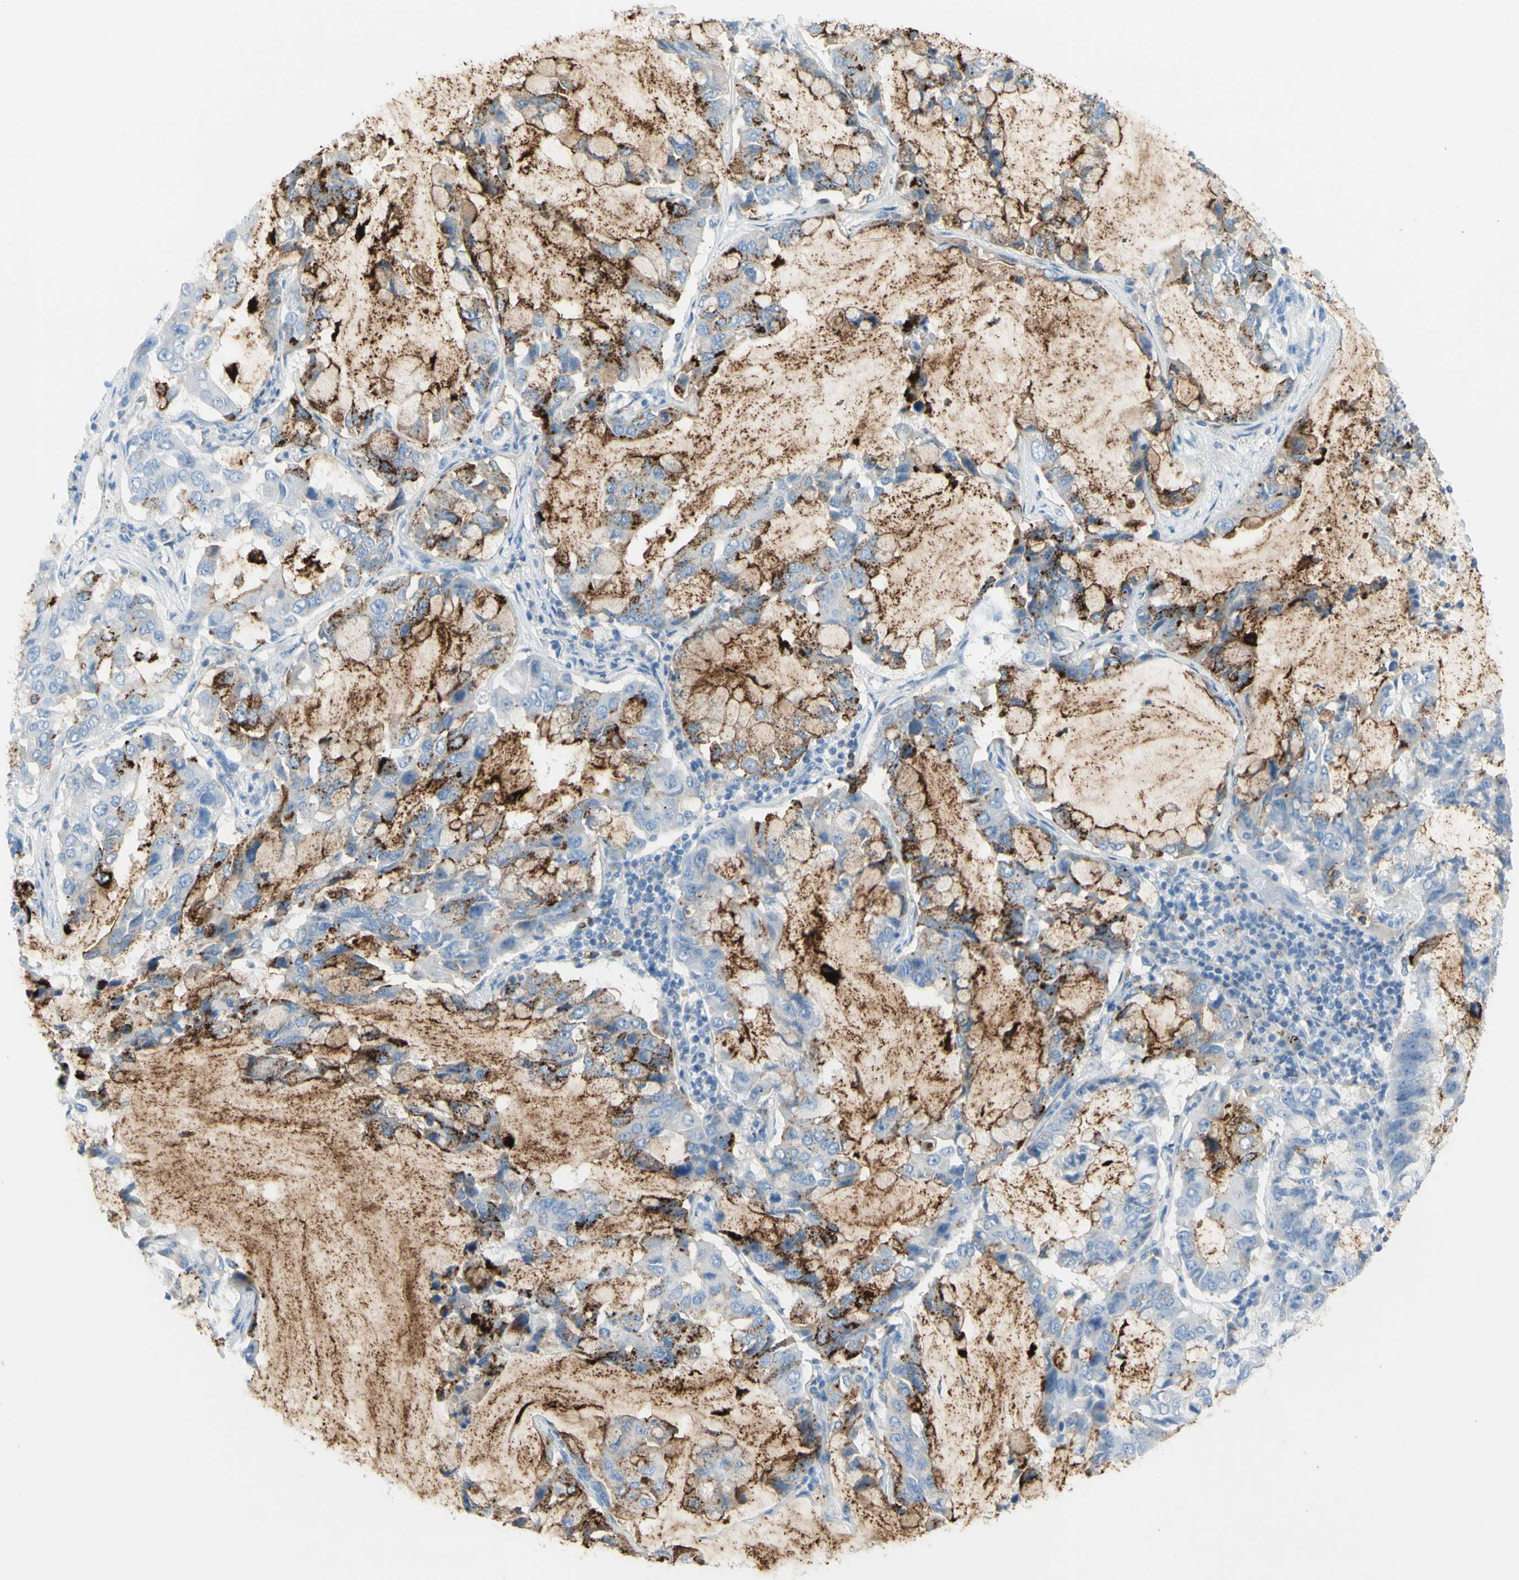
{"staining": {"intensity": "moderate", "quantity": "25%-75%", "location": "cytoplasmic/membranous"}, "tissue": "lung cancer", "cell_type": "Tumor cells", "image_type": "cancer", "snomed": [{"axis": "morphology", "description": "Adenocarcinoma, NOS"}, {"axis": "topography", "description": "Lung"}], "caption": "Brown immunohistochemical staining in human lung cancer (adenocarcinoma) shows moderate cytoplasmic/membranous staining in approximately 25%-75% of tumor cells. The protein is shown in brown color, while the nuclei are stained blue.", "gene": "TSPAN1", "patient": {"sex": "male", "age": 64}}